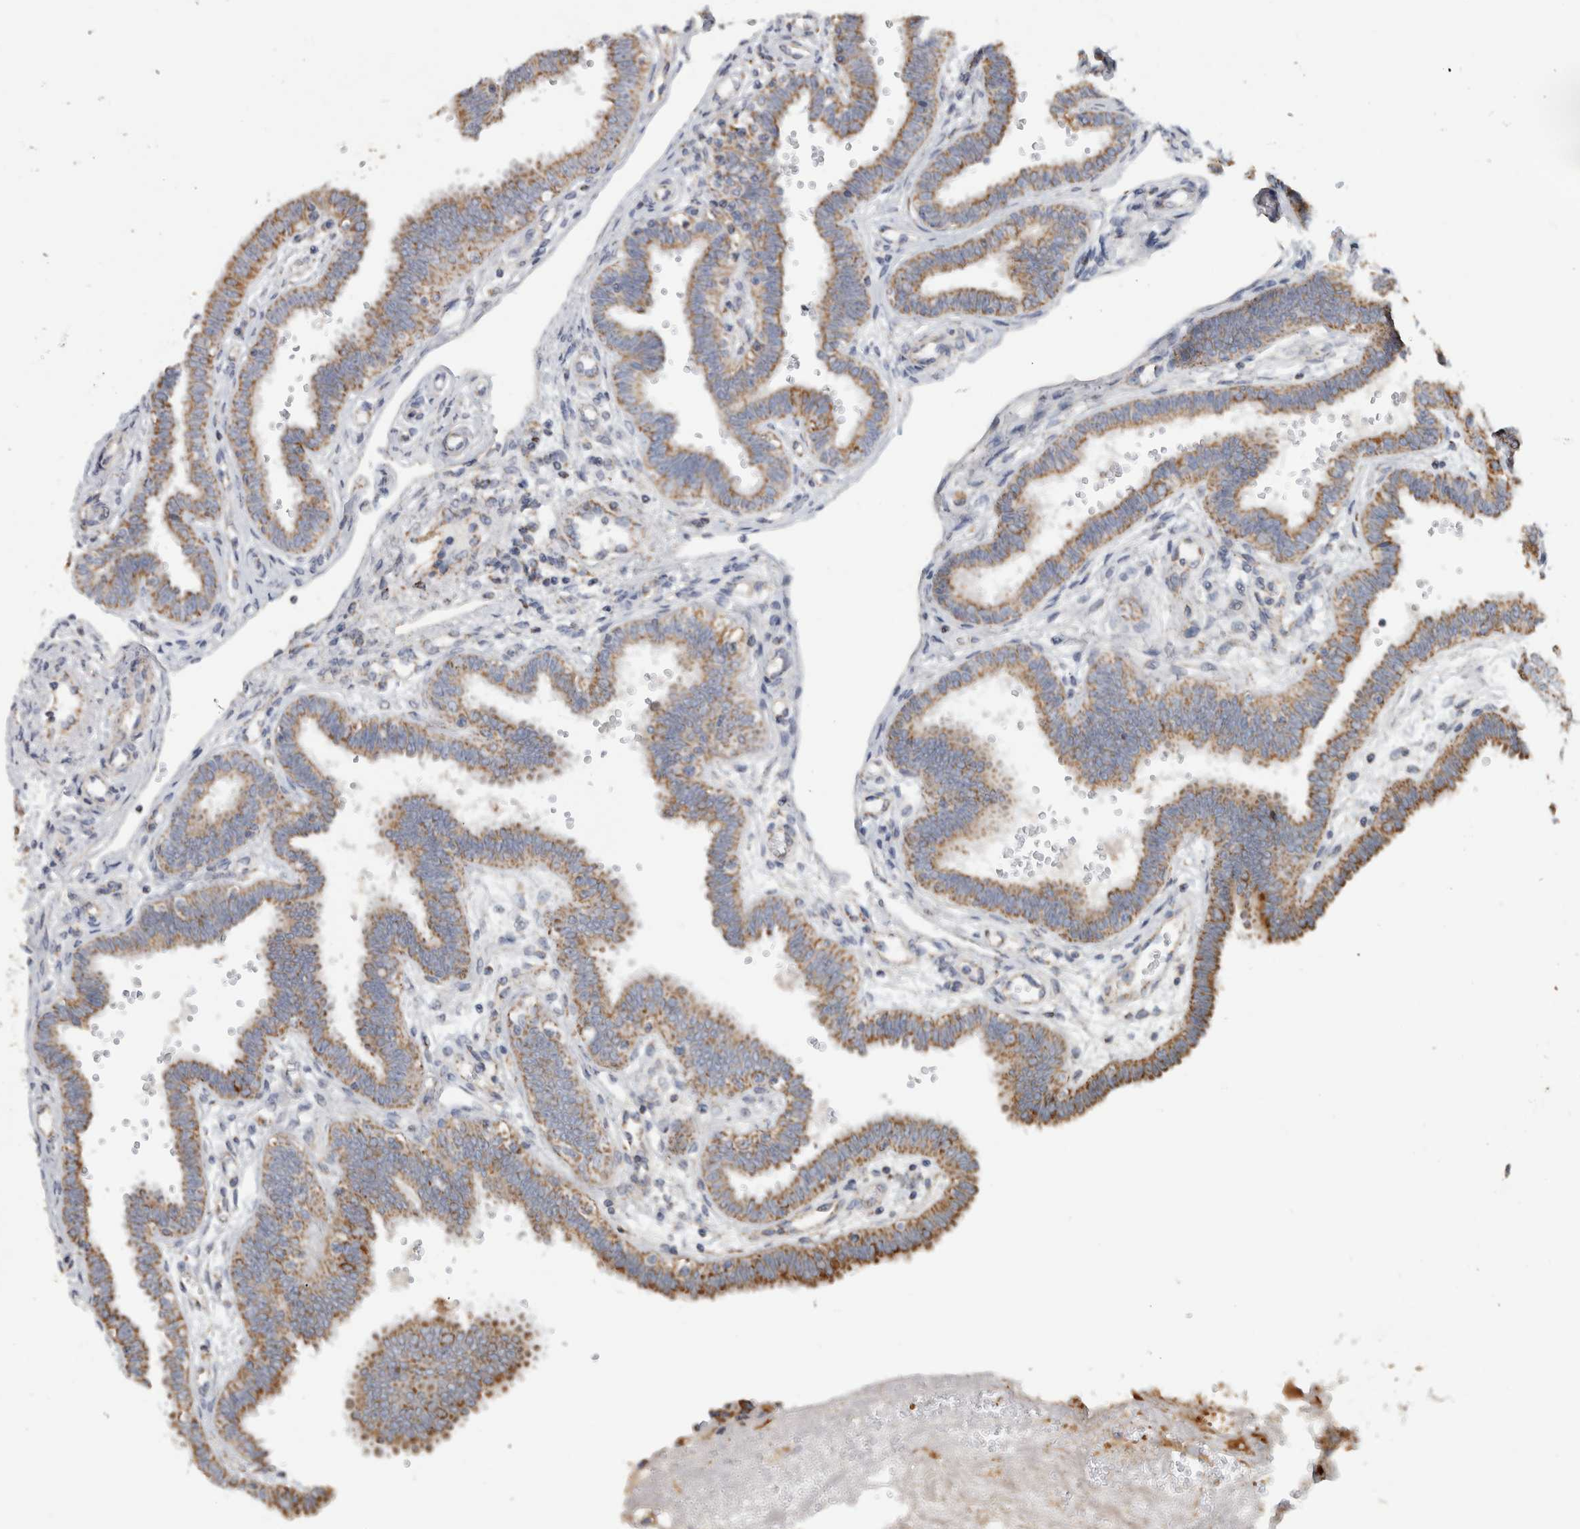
{"staining": {"intensity": "moderate", "quantity": ">75%", "location": "cytoplasmic/membranous"}, "tissue": "fallopian tube", "cell_type": "Glandular cells", "image_type": "normal", "snomed": [{"axis": "morphology", "description": "Normal tissue, NOS"}, {"axis": "topography", "description": "Fallopian tube"}], "caption": "Glandular cells show medium levels of moderate cytoplasmic/membranous expression in approximately >75% of cells in unremarkable fallopian tube. The staining was performed using DAB to visualize the protein expression in brown, while the nuclei were stained in blue with hematoxylin (Magnification: 20x).", "gene": "ST8SIA1", "patient": {"sex": "female", "age": 32}}